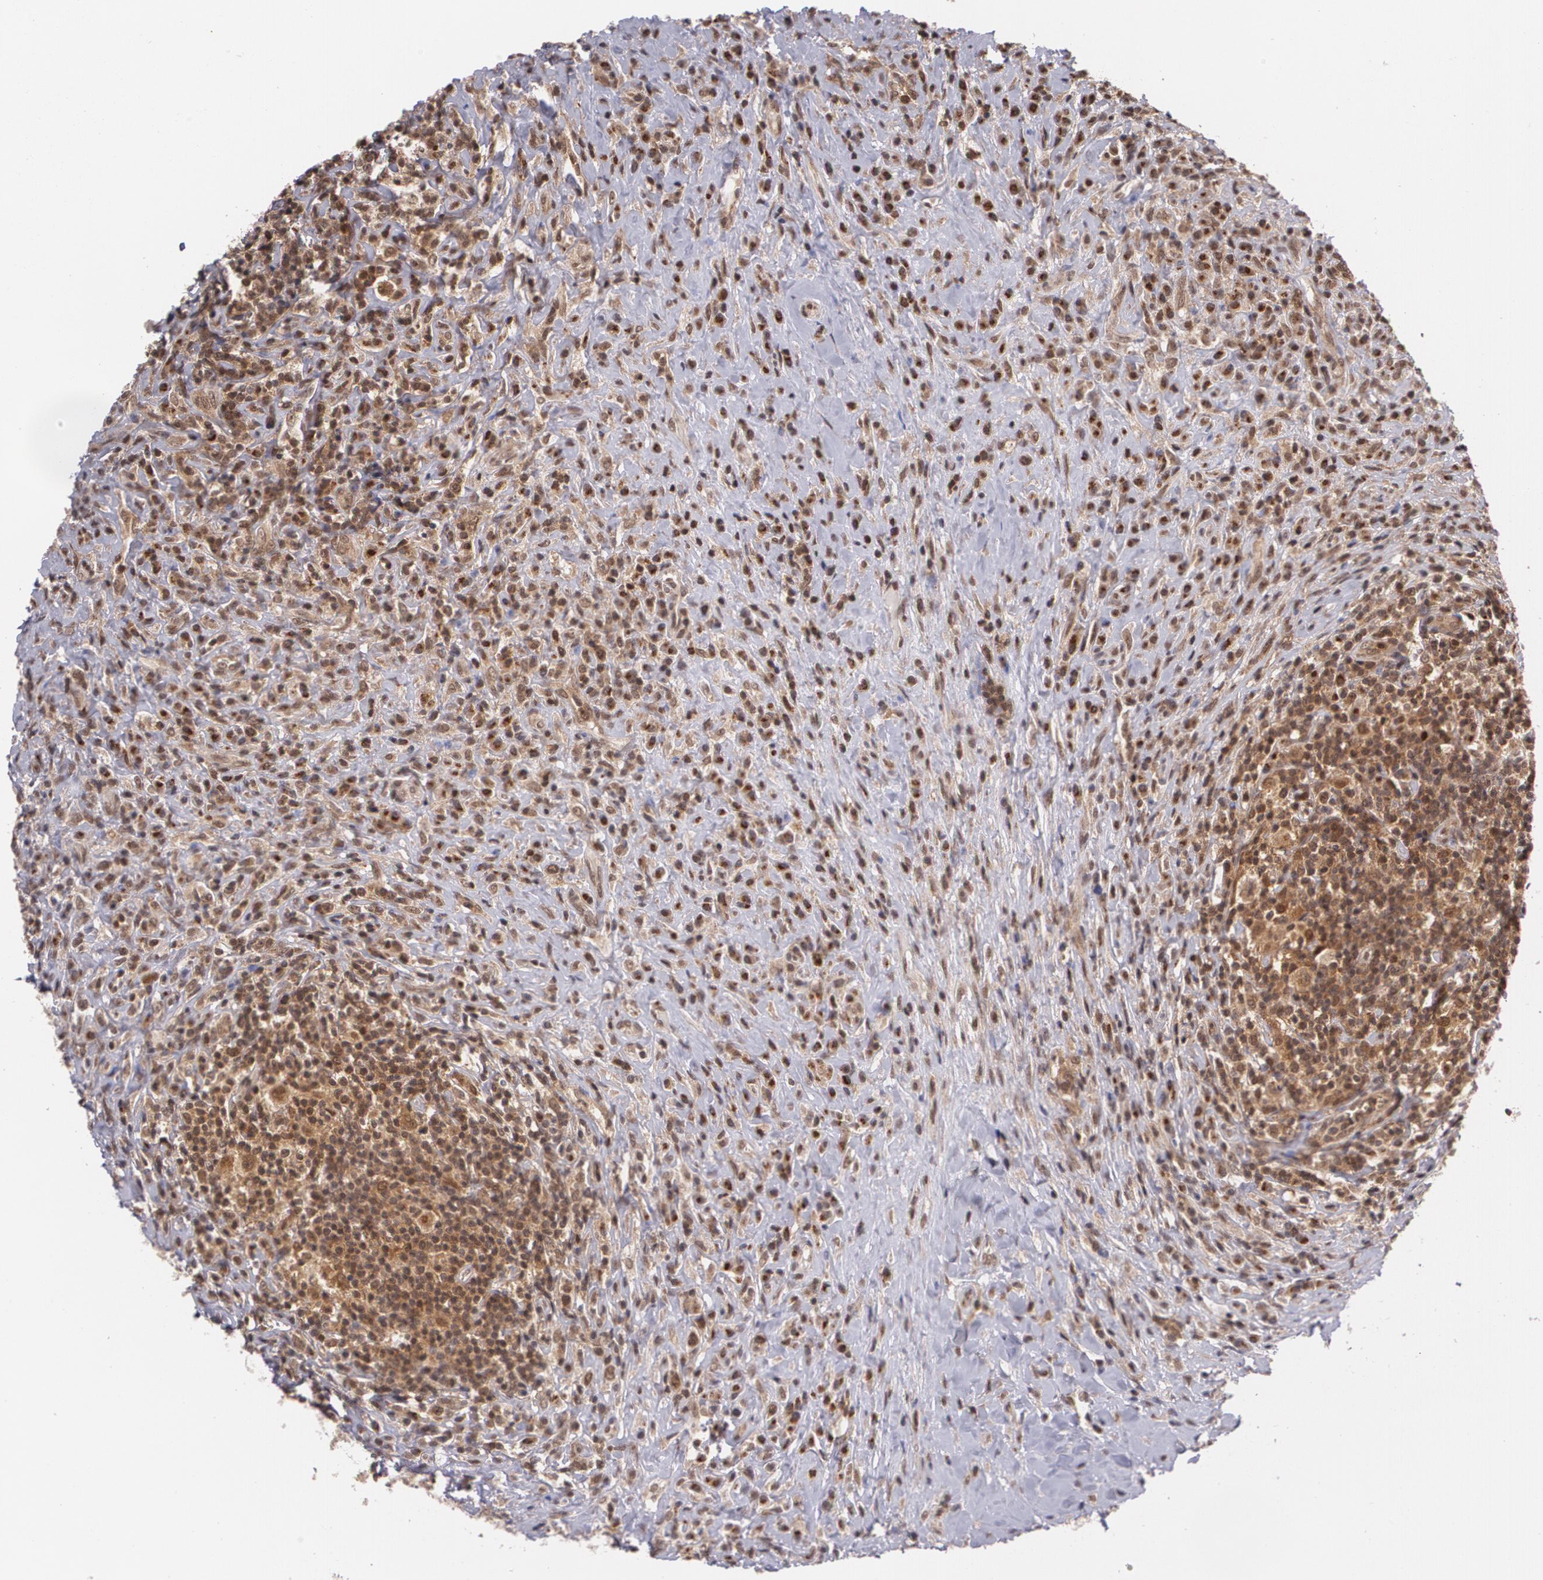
{"staining": {"intensity": "moderate", "quantity": "25%-75%", "location": "cytoplasmic/membranous,nuclear"}, "tissue": "lymphoma", "cell_type": "Tumor cells", "image_type": "cancer", "snomed": [{"axis": "morphology", "description": "Hodgkin's disease, NOS"}, {"axis": "topography", "description": "Lymph node"}], "caption": "Hodgkin's disease was stained to show a protein in brown. There is medium levels of moderate cytoplasmic/membranous and nuclear expression in approximately 25%-75% of tumor cells. The protein is stained brown, and the nuclei are stained in blue (DAB IHC with brightfield microscopy, high magnification).", "gene": "CUL2", "patient": {"sex": "female", "age": 25}}